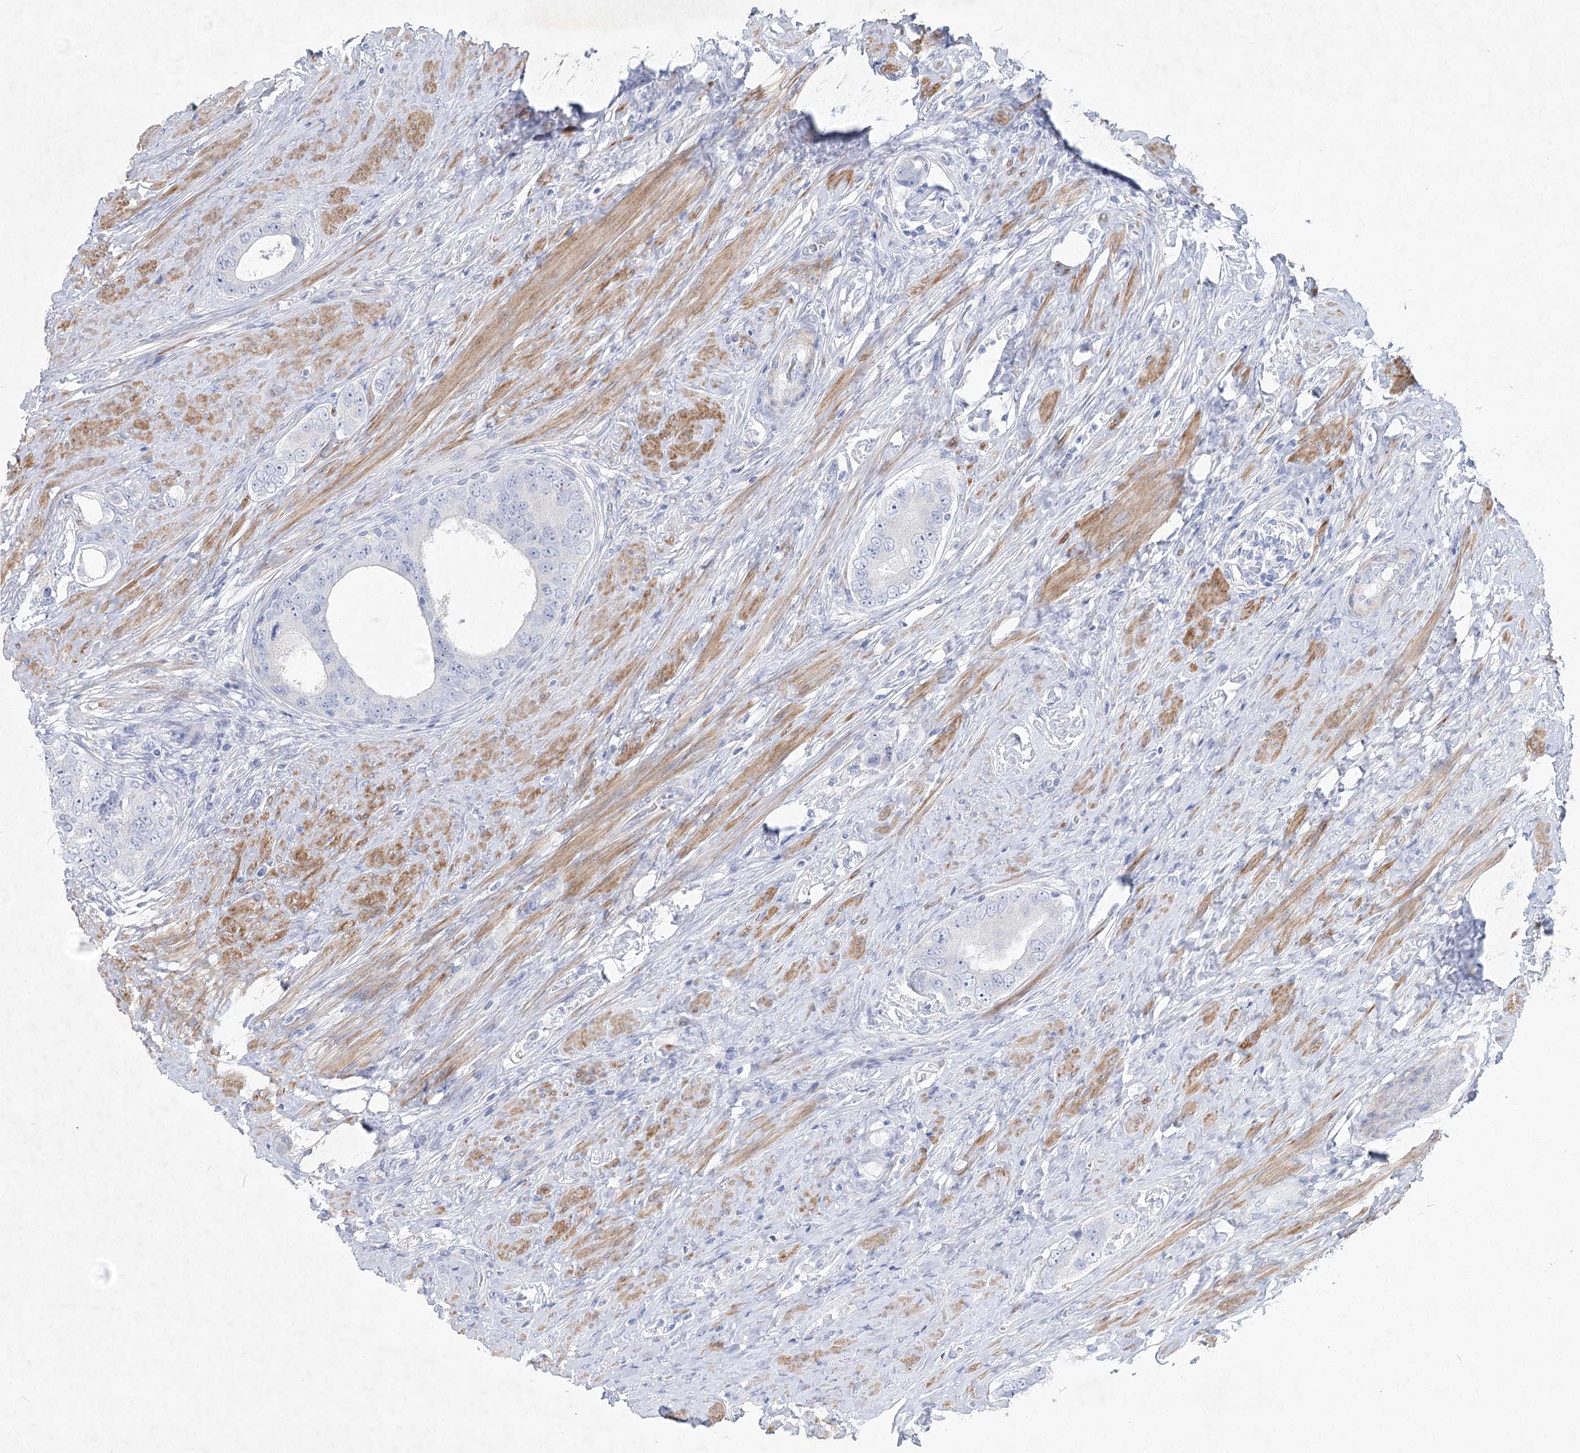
{"staining": {"intensity": "negative", "quantity": "none", "location": "none"}, "tissue": "prostate cancer", "cell_type": "Tumor cells", "image_type": "cancer", "snomed": [{"axis": "morphology", "description": "Adenocarcinoma, High grade"}, {"axis": "topography", "description": "Prostate"}], "caption": "A photomicrograph of prostate adenocarcinoma (high-grade) stained for a protein reveals no brown staining in tumor cells.", "gene": "WDR74", "patient": {"sex": "male", "age": 56}}